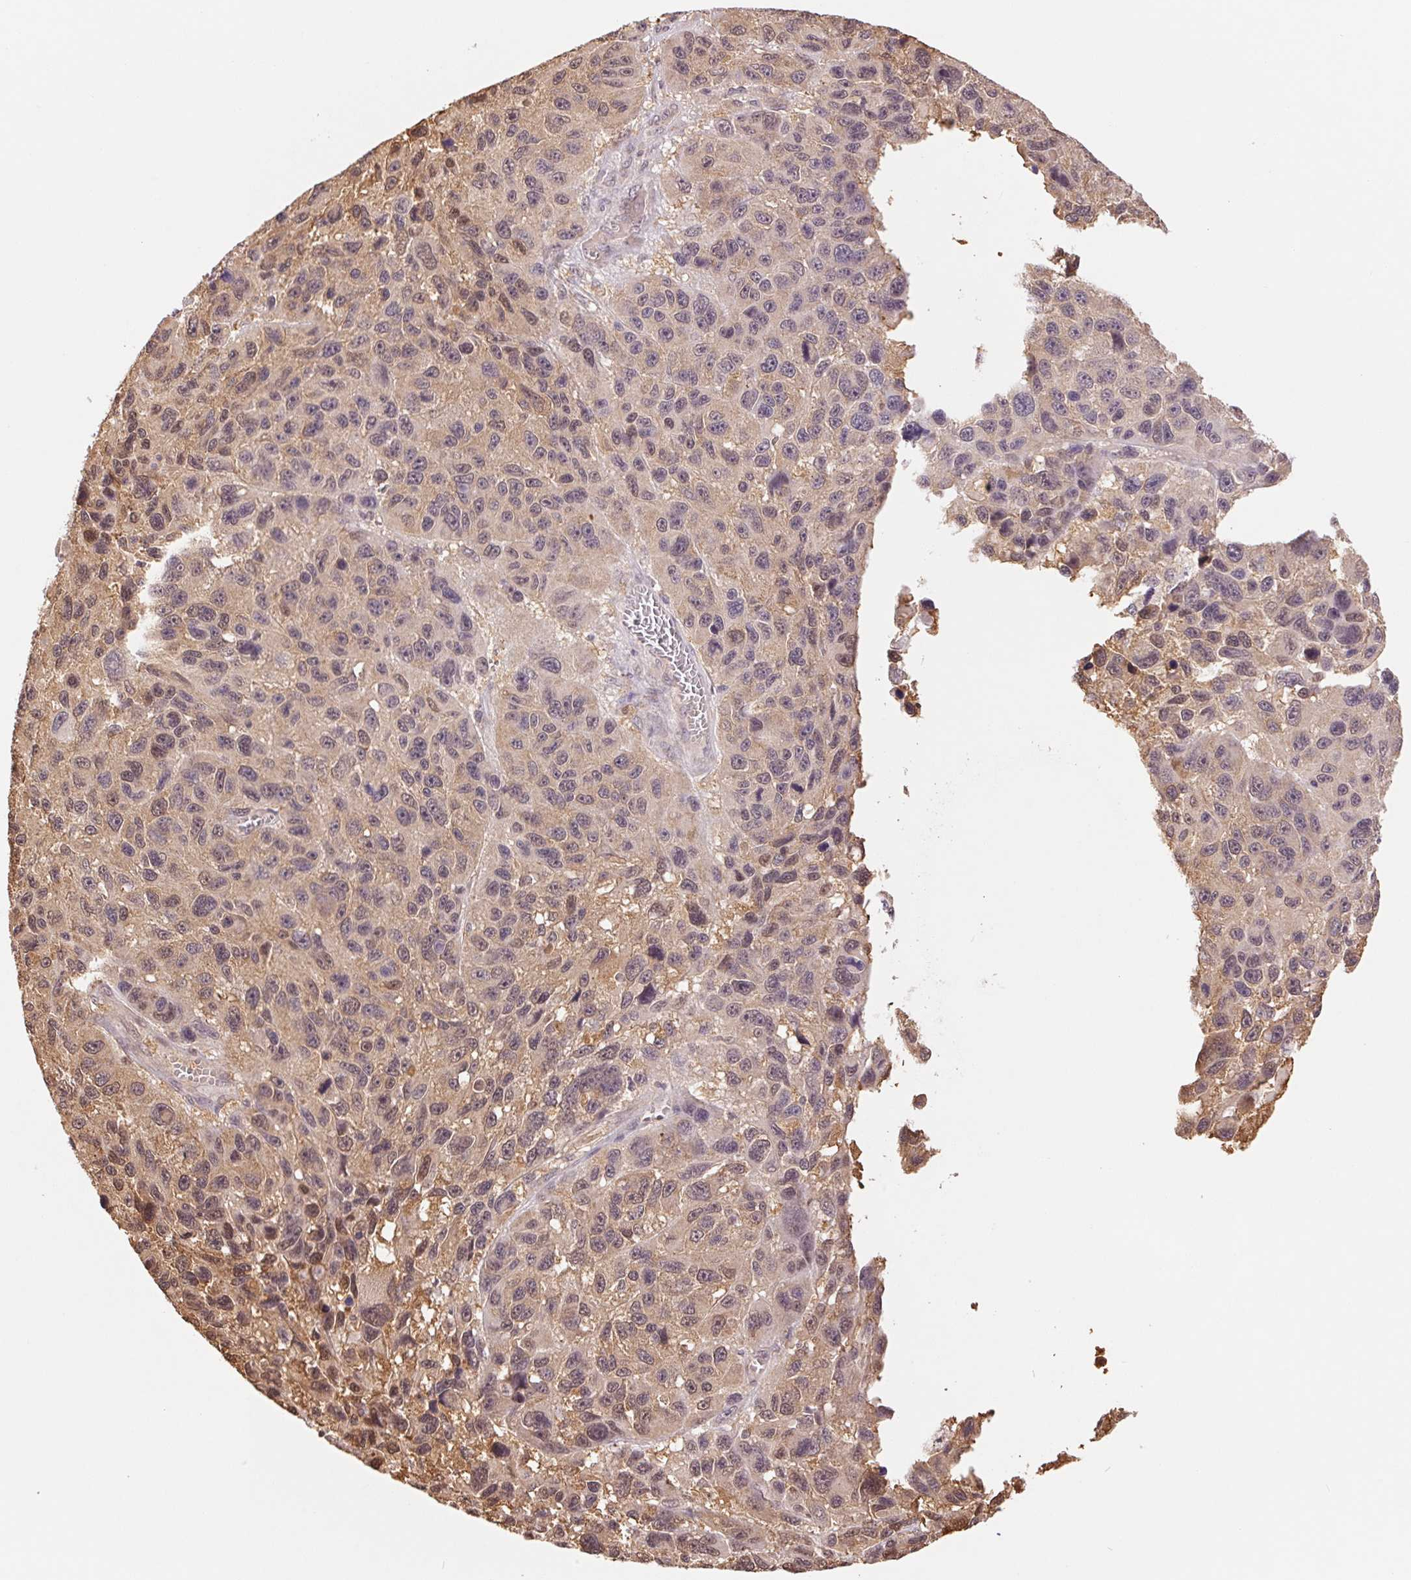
{"staining": {"intensity": "weak", "quantity": "25%-75%", "location": "cytoplasmic/membranous,nuclear"}, "tissue": "melanoma", "cell_type": "Tumor cells", "image_type": "cancer", "snomed": [{"axis": "morphology", "description": "Malignant melanoma, NOS"}, {"axis": "topography", "description": "Skin"}], "caption": "The photomicrograph displays a brown stain indicating the presence of a protein in the cytoplasmic/membranous and nuclear of tumor cells in malignant melanoma.", "gene": "CDC123", "patient": {"sex": "male", "age": 53}}